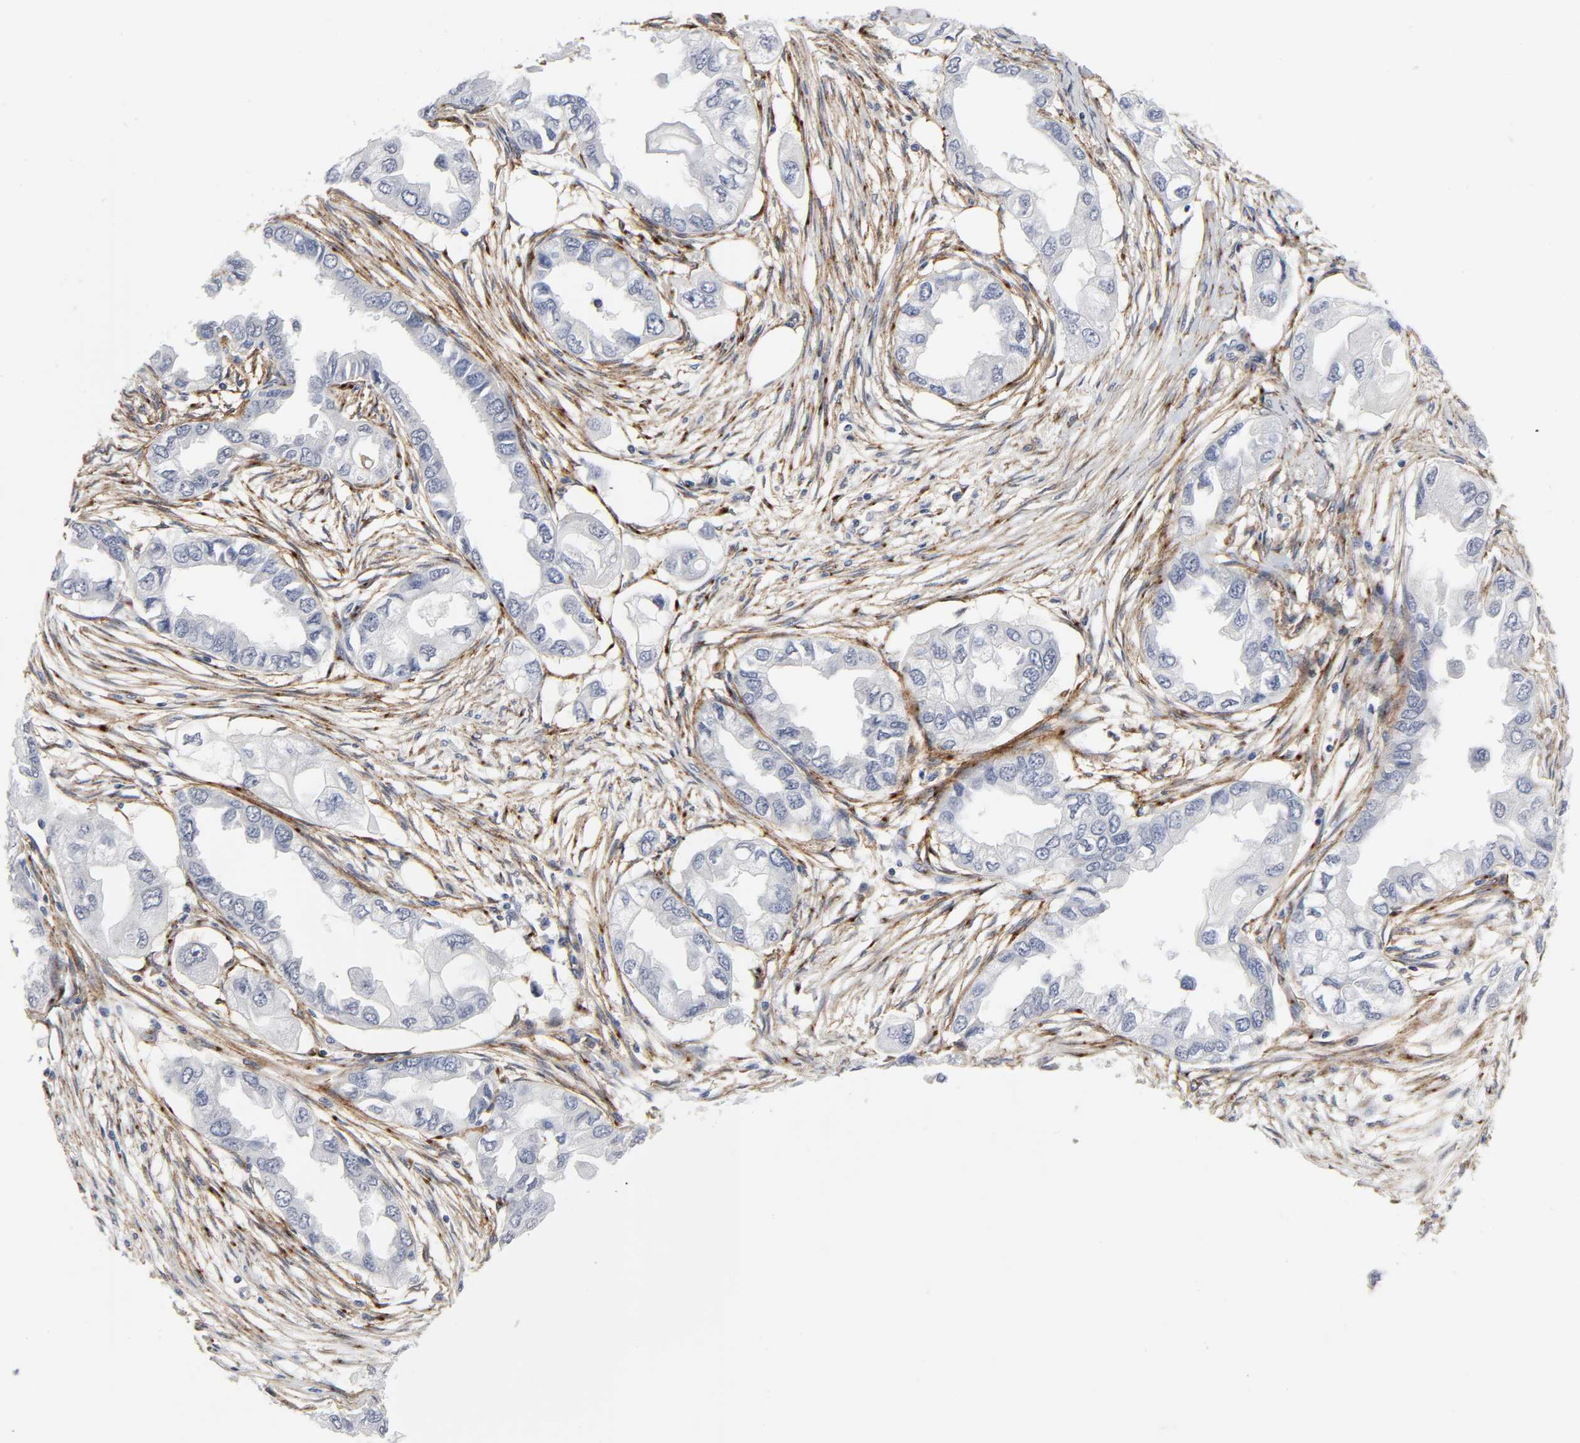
{"staining": {"intensity": "negative", "quantity": "none", "location": "none"}, "tissue": "endometrial cancer", "cell_type": "Tumor cells", "image_type": "cancer", "snomed": [{"axis": "morphology", "description": "Adenocarcinoma, NOS"}, {"axis": "topography", "description": "Endometrium"}], "caption": "Tumor cells show no significant protein positivity in endometrial cancer.", "gene": "LRP1", "patient": {"sex": "female", "age": 67}}